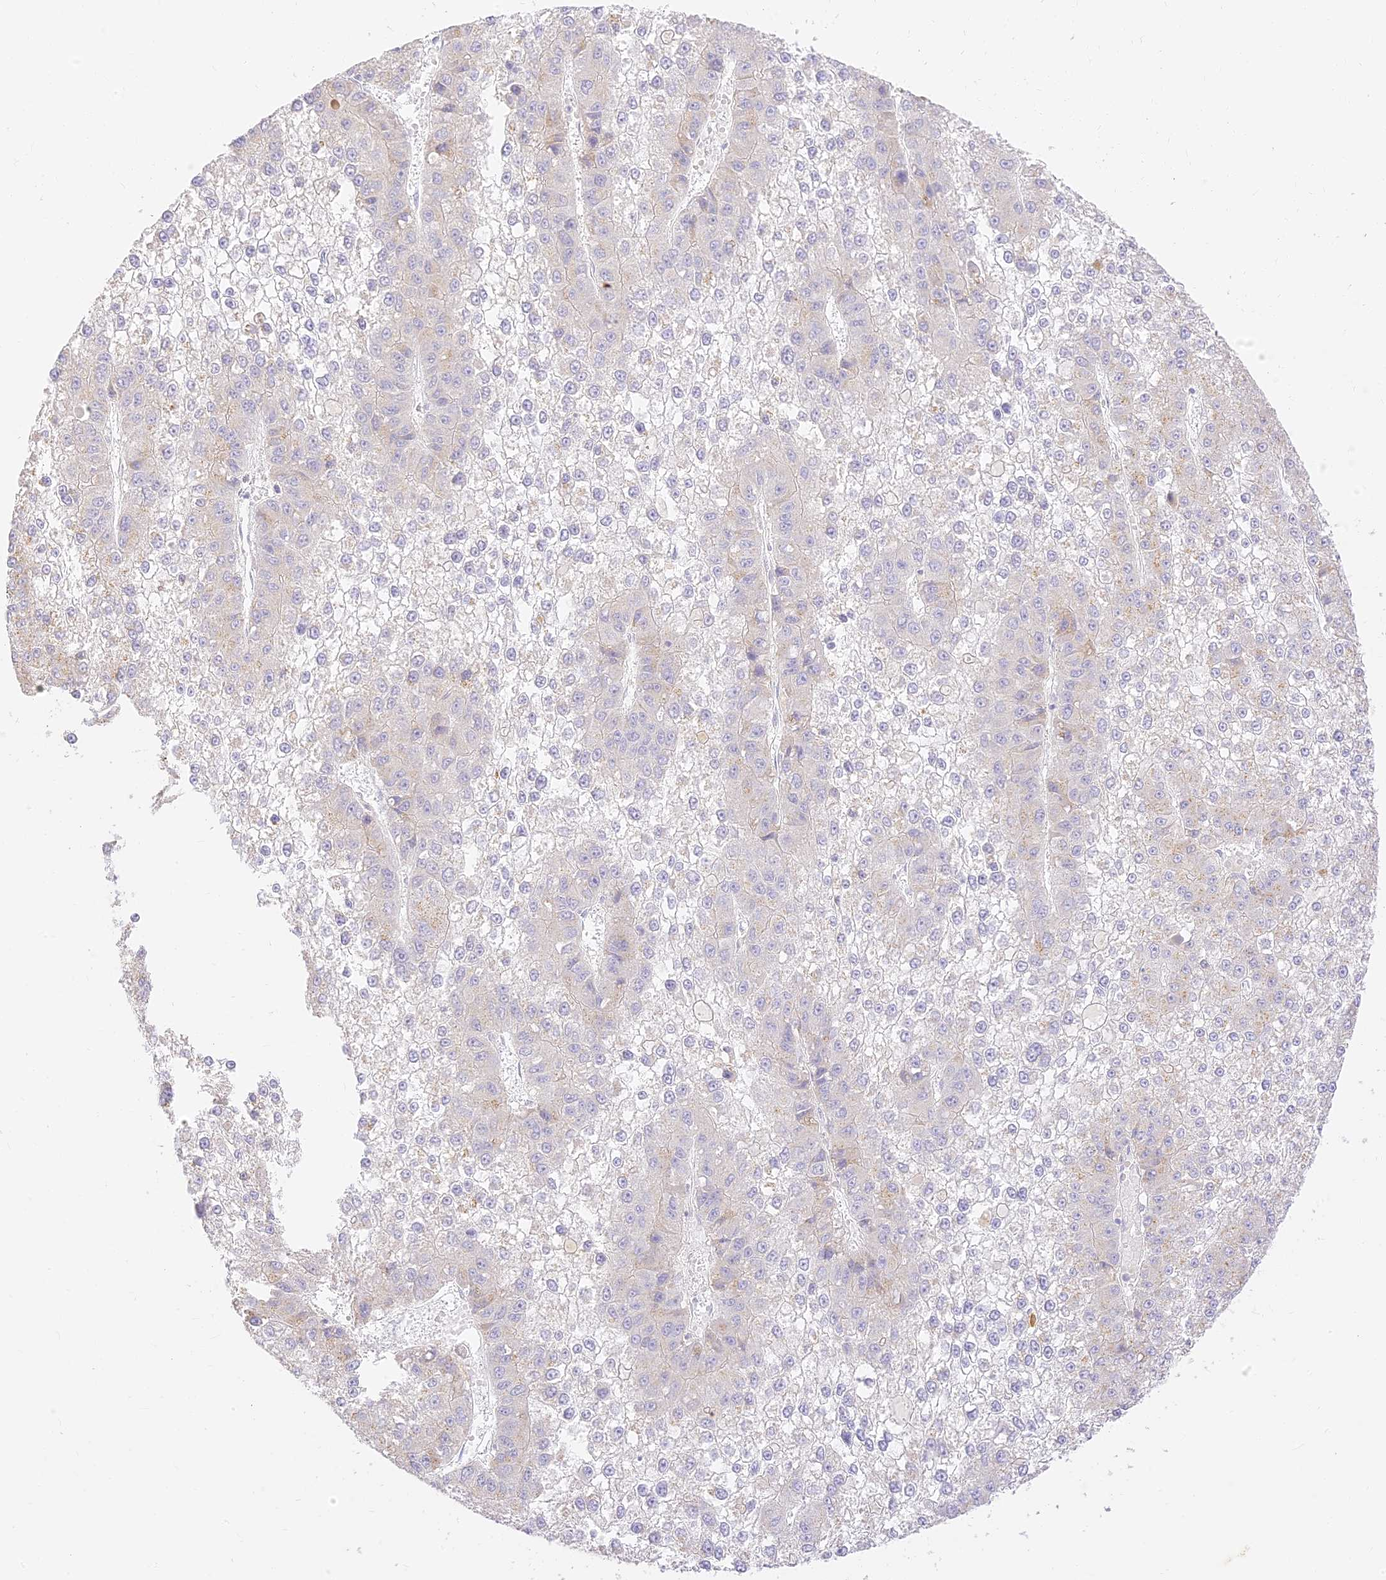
{"staining": {"intensity": "negative", "quantity": "none", "location": "none"}, "tissue": "liver cancer", "cell_type": "Tumor cells", "image_type": "cancer", "snomed": [{"axis": "morphology", "description": "Carcinoma, Hepatocellular, NOS"}, {"axis": "topography", "description": "Liver"}], "caption": "Tumor cells show no significant staining in hepatocellular carcinoma (liver).", "gene": "SEC13", "patient": {"sex": "female", "age": 73}}